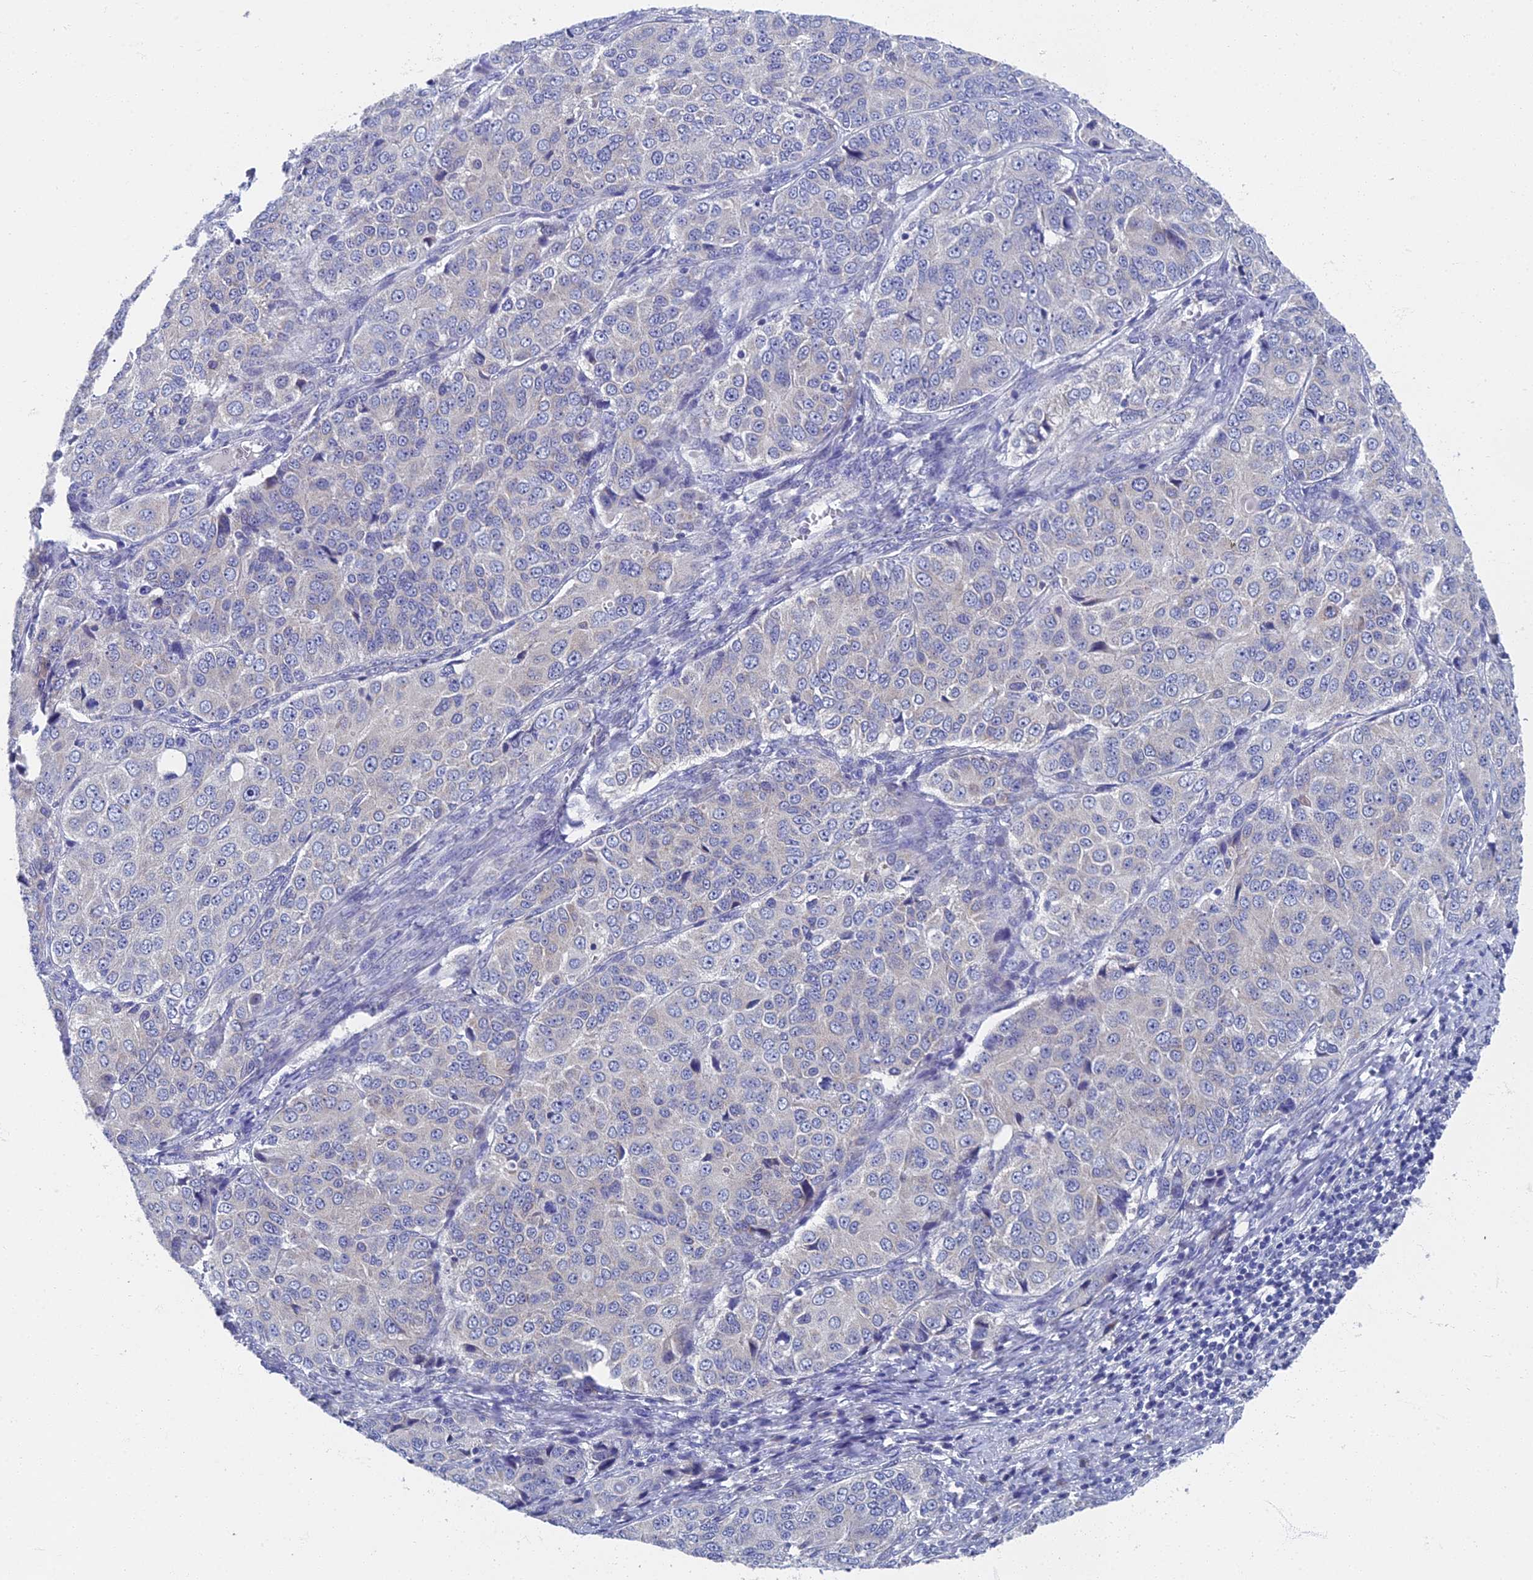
{"staining": {"intensity": "negative", "quantity": "none", "location": "none"}, "tissue": "ovarian cancer", "cell_type": "Tumor cells", "image_type": "cancer", "snomed": [{"axis": "morphology", "description": "Carcinoma, endometroid"}, {"axis": "topography", "description": "Ovary"}], "caption": "A micrograph of human ovarian endometroid carcinoma is negative for staining in tumor cells.", "gene": "SPIN4", "patient": {"sex": "female", "age": 51}}